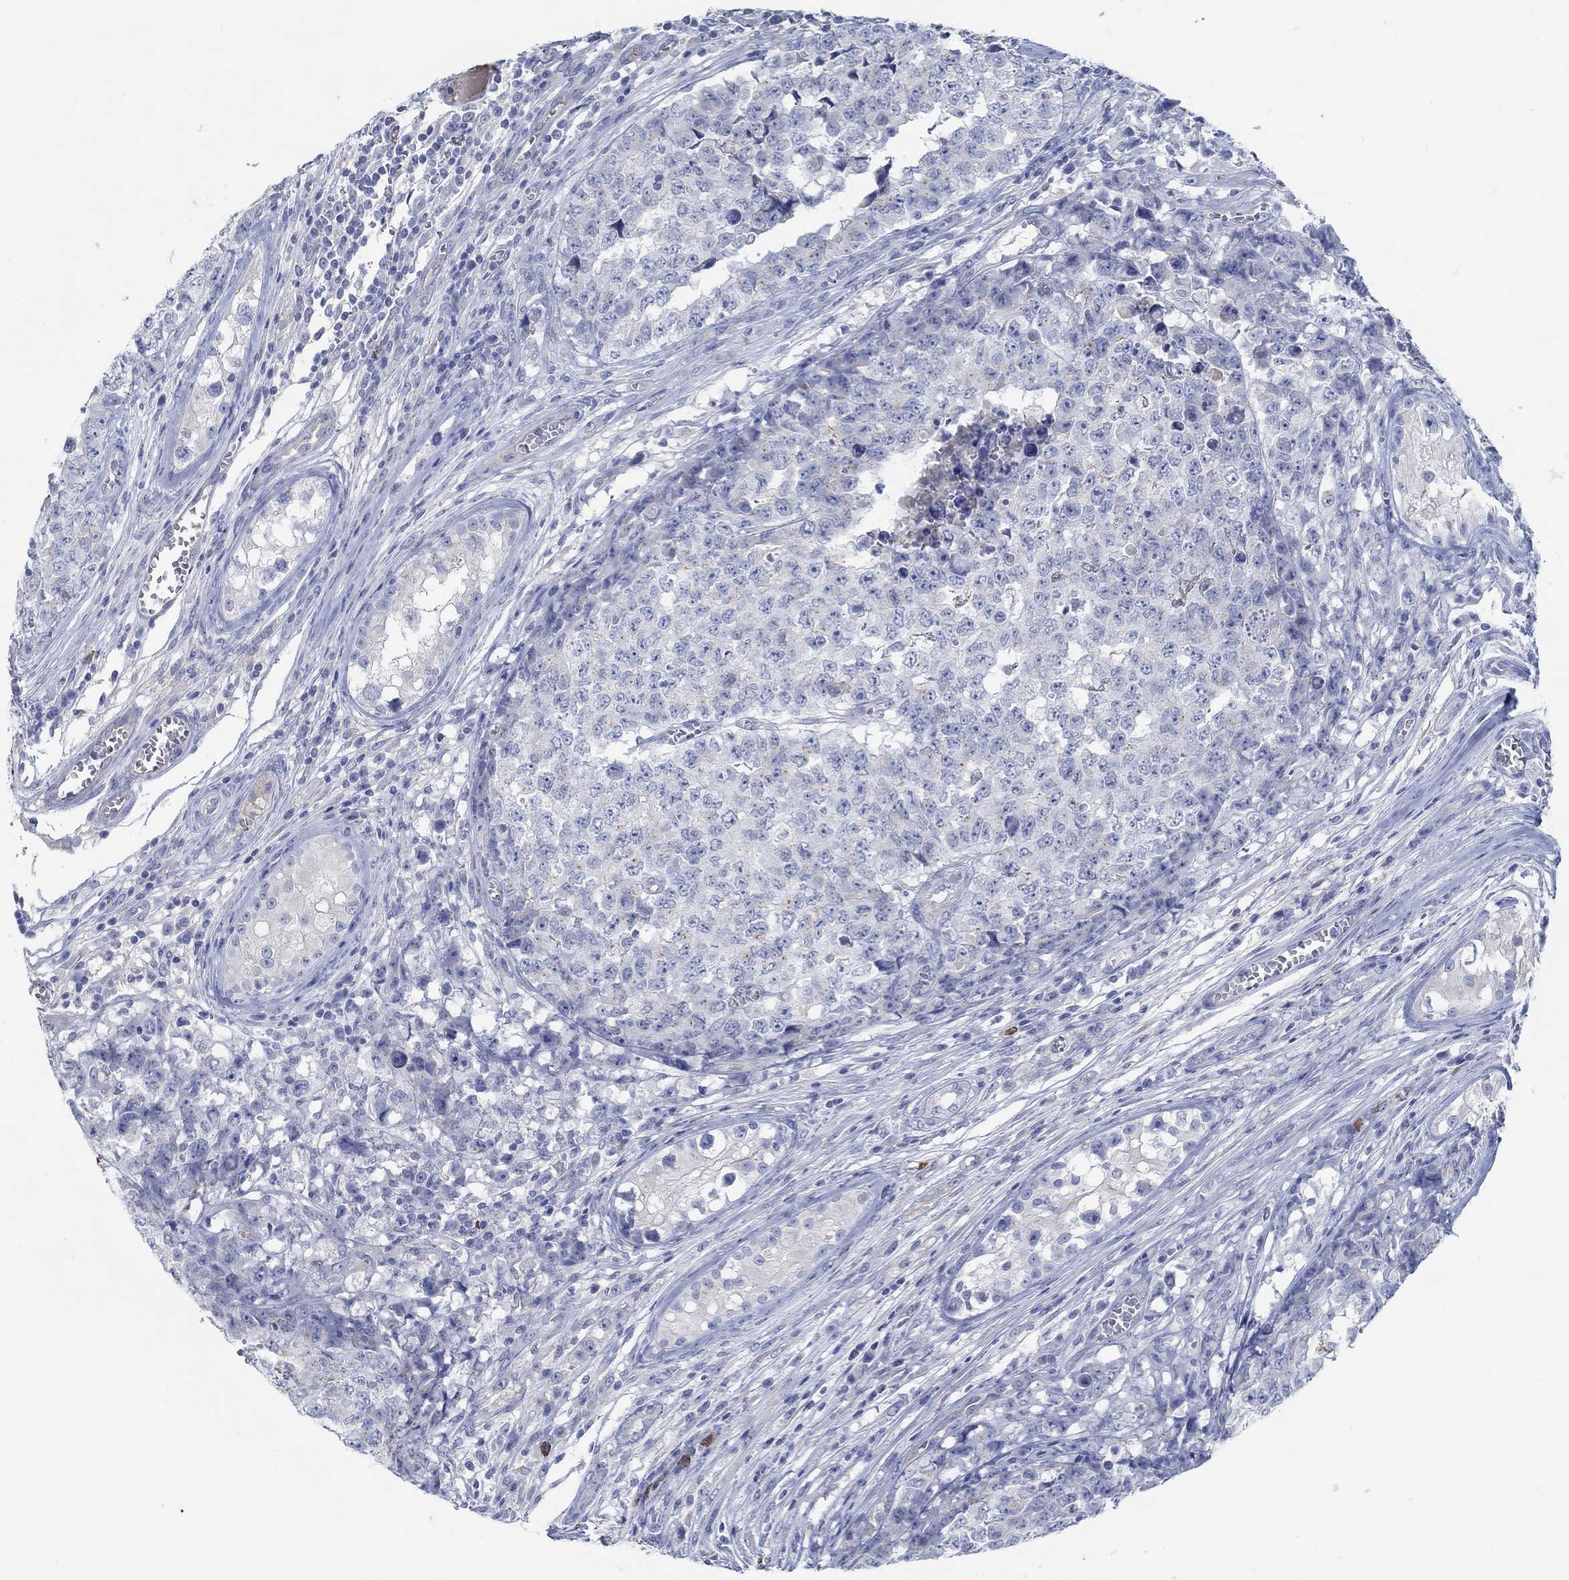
{"staining": {"intensity": "negative", "quantity": "none", "location": "none"}, "tissue": "testis cancer", "cell_type": "Tumor cells", "image_type": "cancer", "snomed": [{"axis": "morphology", "description": "Carcinoma, Embryonal, NOS"}, {"axis": "topography", "description": "Testis"}], "caption": "The image demonstrates no significant expression in tumor cells of testis cancer.", "gene": "TEKT4", "patient": {"sex": "male", "age": 23}}